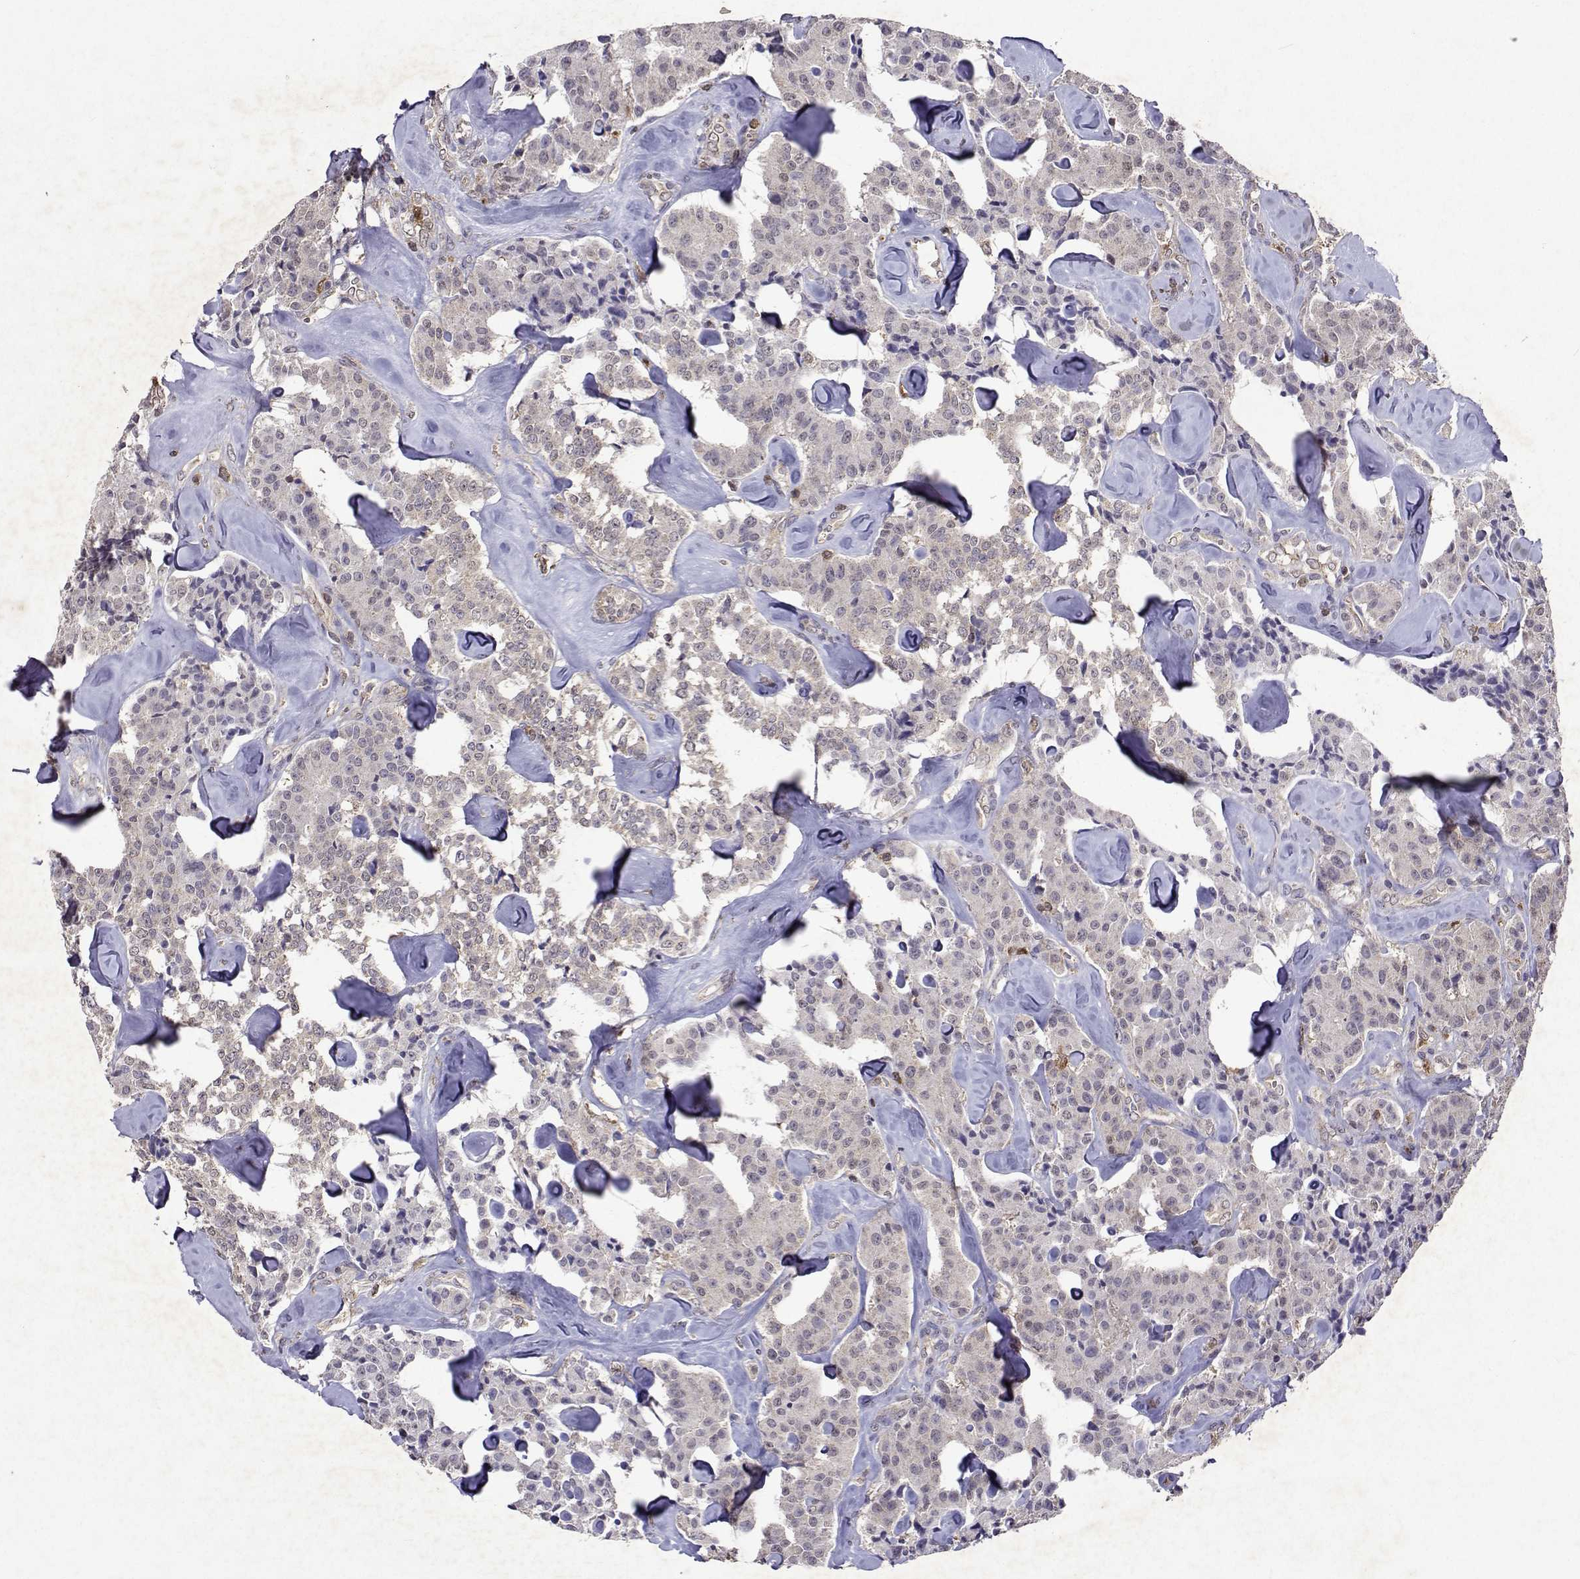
{"staining": {"intensity": "negative", "quantity": "none", "location": "none"}, "tissue": "carcinoid", "cell_type": "Tumor cells", "image_type": "cancer", "snomed": [{"axis": "morphology", "description": "Carcinoid, malignant, NOS"}, {"axis": "topography", "description": "Pancreas"}], "caption": "Histopathology image shows no protein positivity in tumor cells of carcinoid (malignant) tissue.", "gene": "APAF1", "patient": {"sex": "male", "age": 41}}